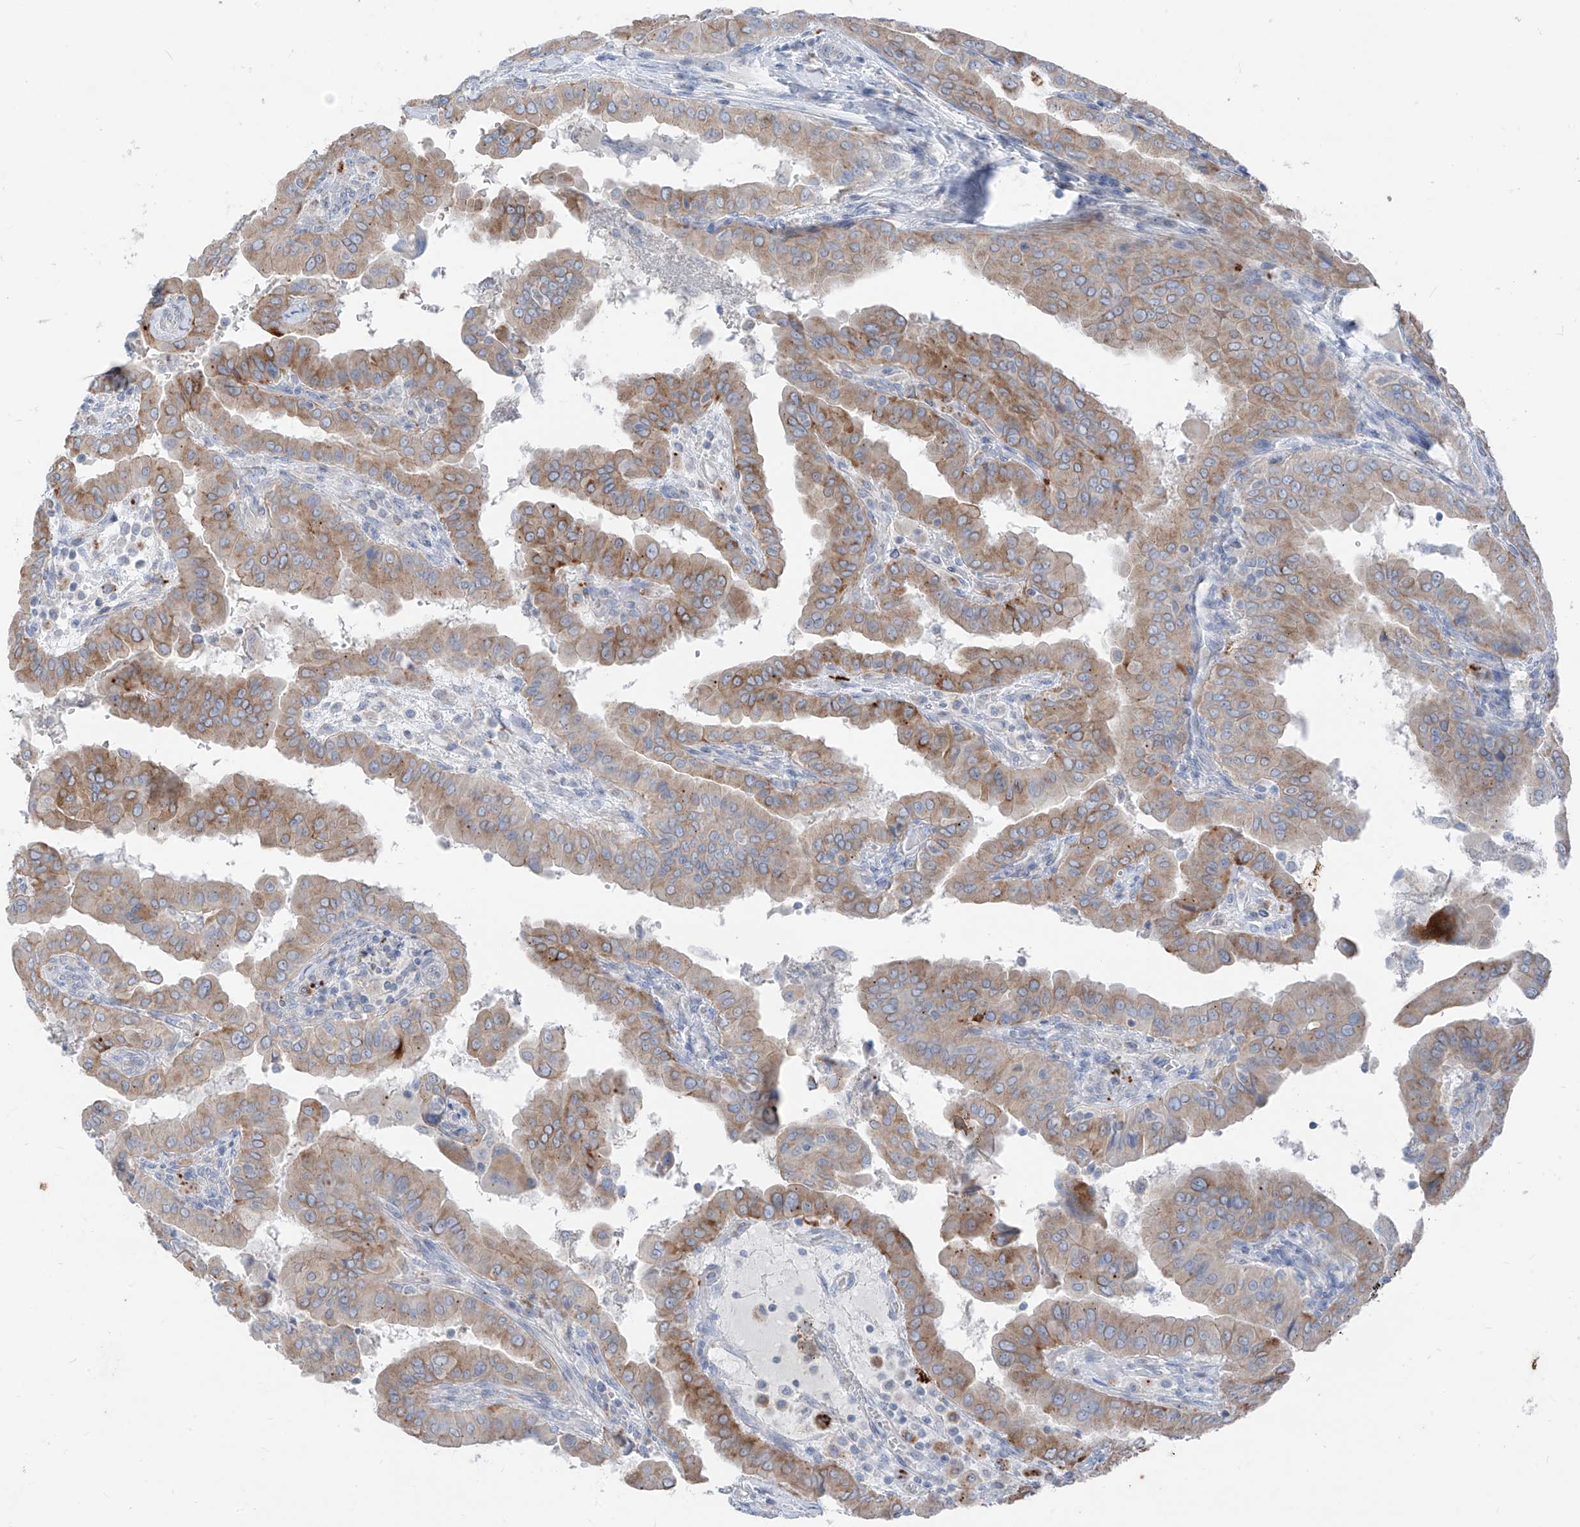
{"staining": {"intensity": "moderate", "quantity": ">75%", "location": "cytoplasmic/membranous"}, "tissue": "thyroid cancer", "cell_type": "Tumor cells", "image_type": "cancer", "snomed": [{"axis": "morphology", "description": "Papillary adenocarcinoma, NOS"}, {"axis": "topography", "description": "Thyroid gland"}], "caption": "IHC (DAB) staining of thyroid cancer demonstrates moderate cytoplasmic/membranous protein positivity in about >75% of tumor cells. The protein of interest is stained brown, and the nuclei are stained in blue (DAB IHC with brightfield microscopy, high magnification).", "gene": "GPR137C", "patient": {"sex": "male", "age": 33}}